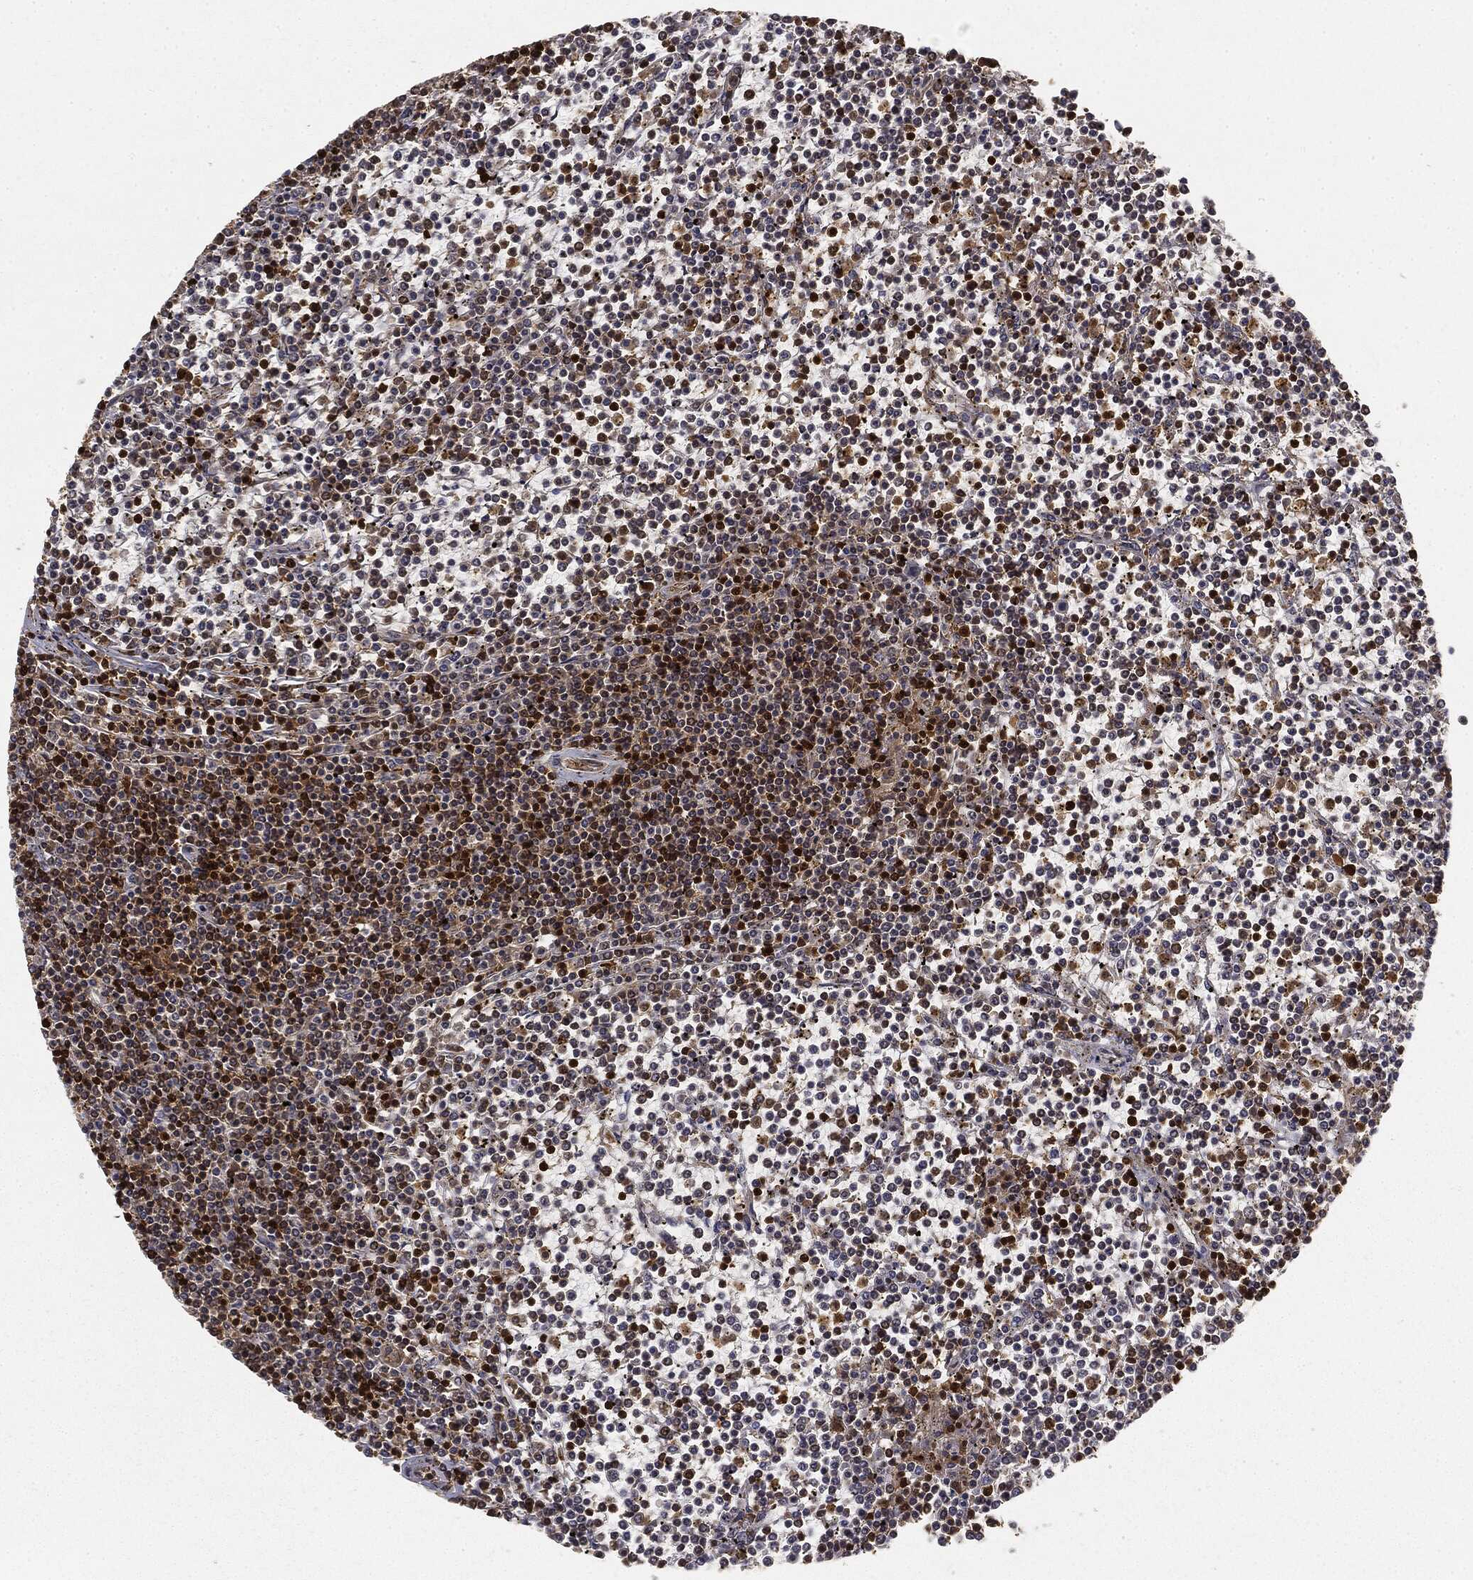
{"staining": {"intensity": "strong", "quantity": "<25%", "location": "cytoplasmic/membranous"}, "tissue": "lymphoma", "cell_type": "Tumor cells", "image_type": "cancer", "snomed": [{"axis": "morphology", "description": "Malignant lymphoma, non-Hodgkin's type, Low grade"}, {"axis": "topography", "description": "Spleen"}], "caption": "DAB immunohistochemical staining of human lymphoma reveals strong cytoplasmic/membranous protein positivity in about <25% of tumor cells.", "gene": "WDR1", "patient": {"sex": "female", "age": 19}}